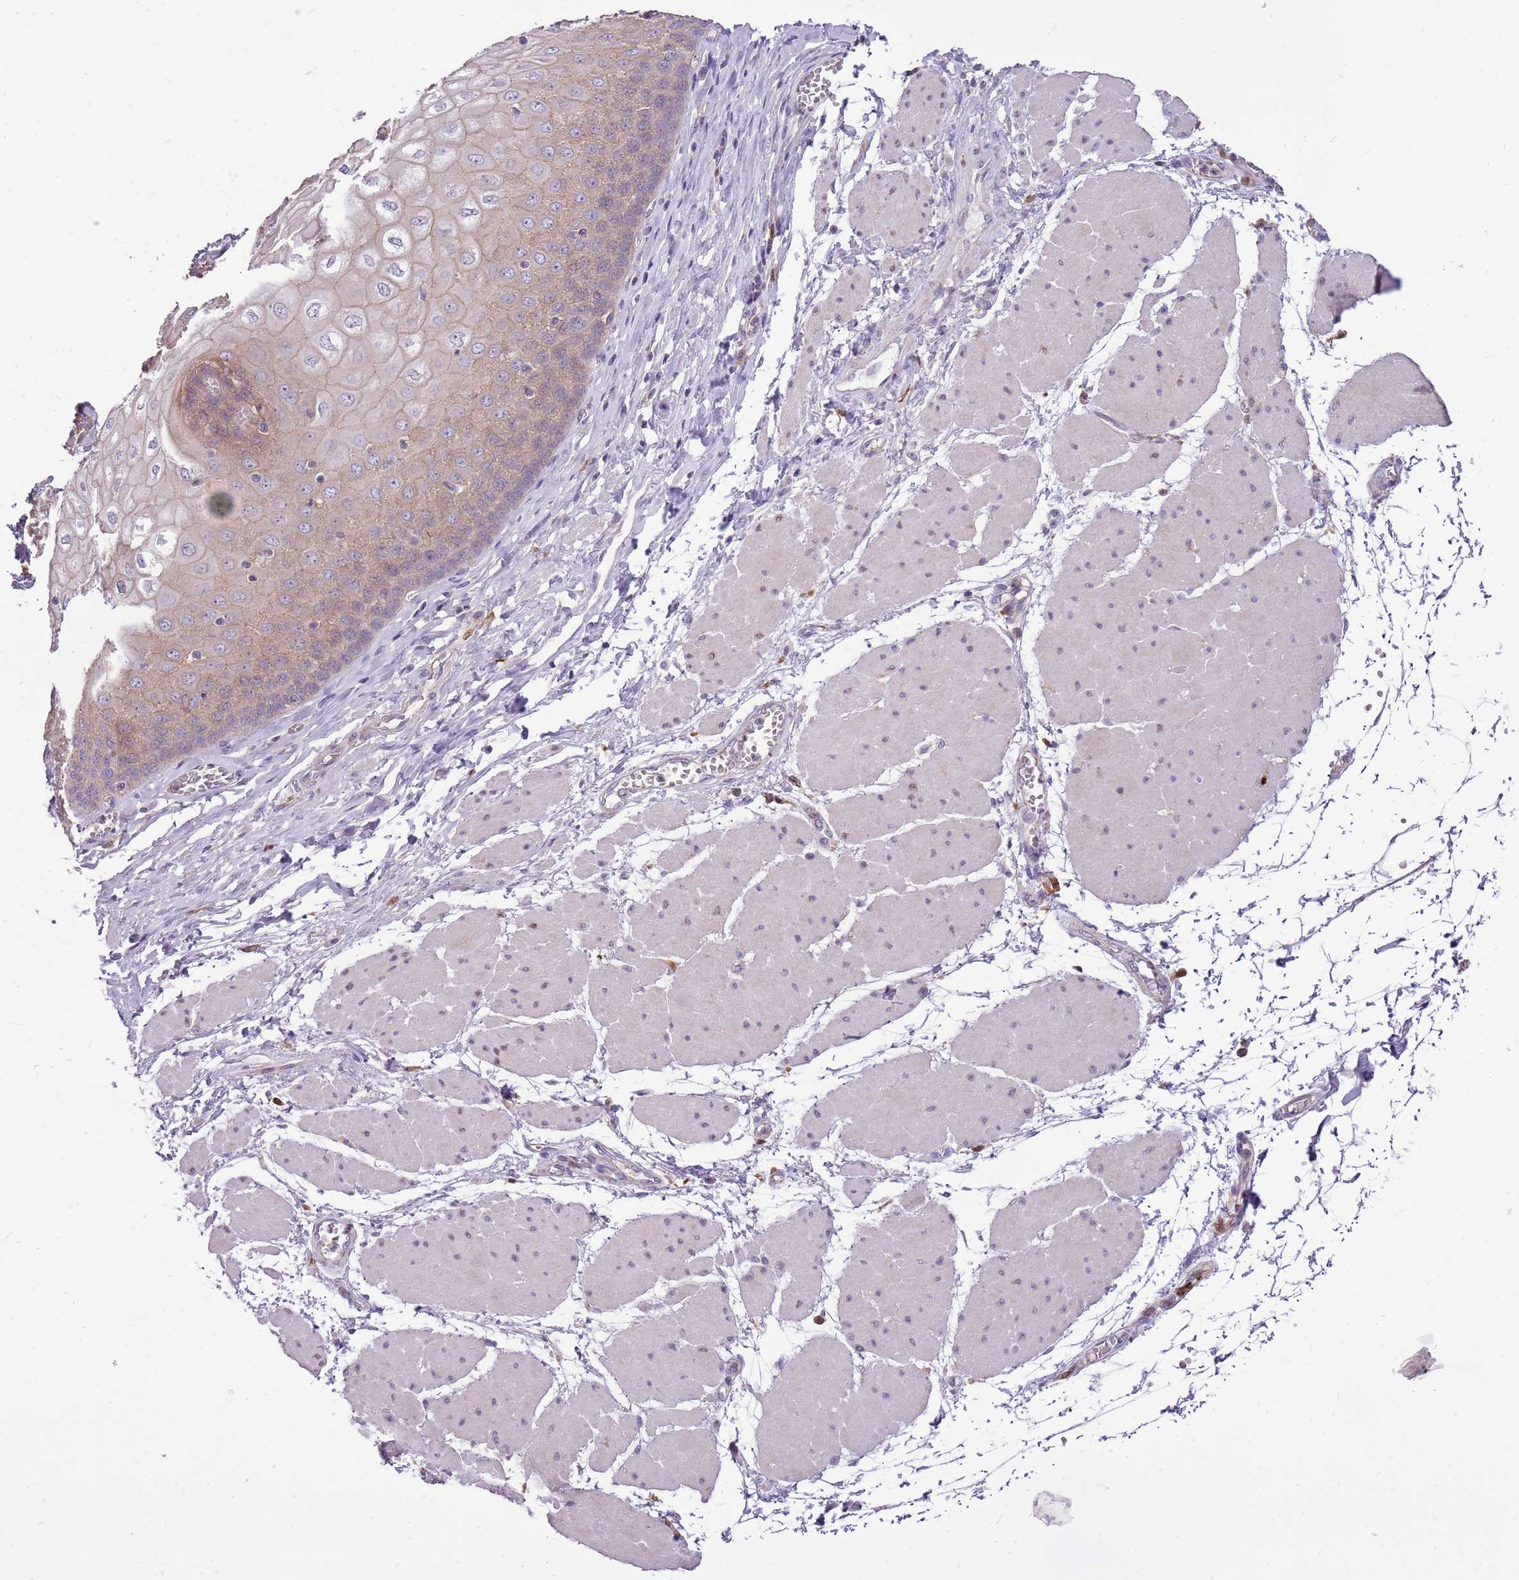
{"staining": {"intensity": "weak", "quantity": ">75%", "location": "cytoplasmic/membranous"}, "tissue": "esophagus", "cell_type": "Squamous epithelial cells", "image_type": "normal", "snomed": [{"axis": "morphology", "description": "Normal tissue, NOS"}, {"axis": "topography", "description": "Esophagus"}], "caption": "Immunohistochemistry (IHC) photomicrograph of benign esophagus: human esophagus stained using immunohistochemistry displays low levels of weak protein expression localized specifically in the cytoplasmic/membranous of squamous epithelial cells, appearing as a cytoplasmic/membranous brown color.", "gene": "WDR90", "patient": {"sex": "male", "age": 60}}